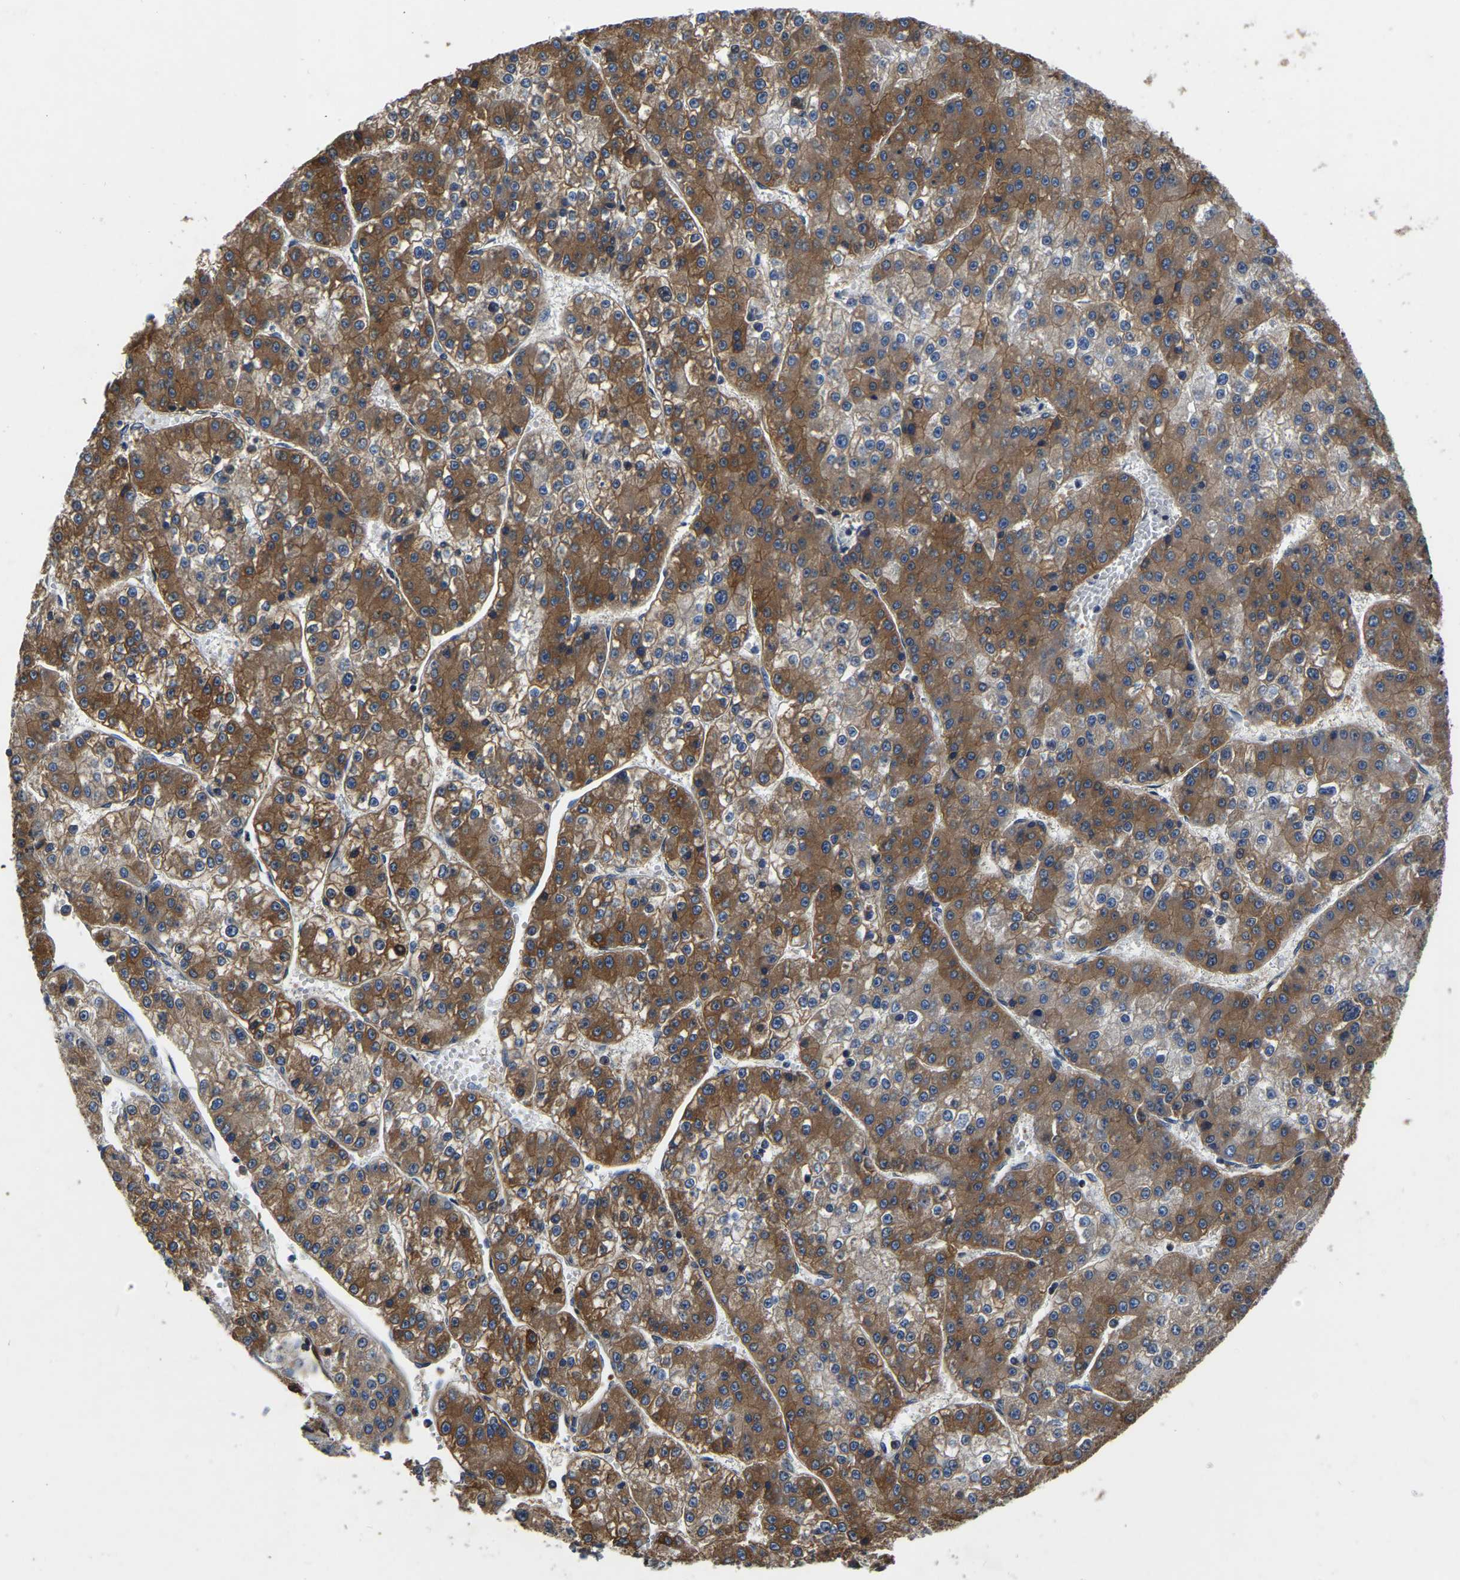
{"staining": {"intensity": "moderate", "quantity": ">75%", "location": "cytoplasmic/membranous"}, "tissue": "liver cancer", "cell_type": "Tumor cells", "image_type": "cancer", "snomed": [{"axis": "morphology", "description": "Carcinoma, Hepatocellular, NOS"}, {"axis": "topography", "description": "Liver"}], "caption": "Immunohistochemistry (IHC) photomicrograph of neoplastic tissue: human liver hepatocellular carcinoma stained using immunohistochemistry shows medium levels of moderate protein expression localized specifically in the cytoplasmic/membranous of tumor cells, appearing as a cytoplasmic/membranous brown color.", "gene": "GARS1", "patient": {"sex": "female", "age": 73}}